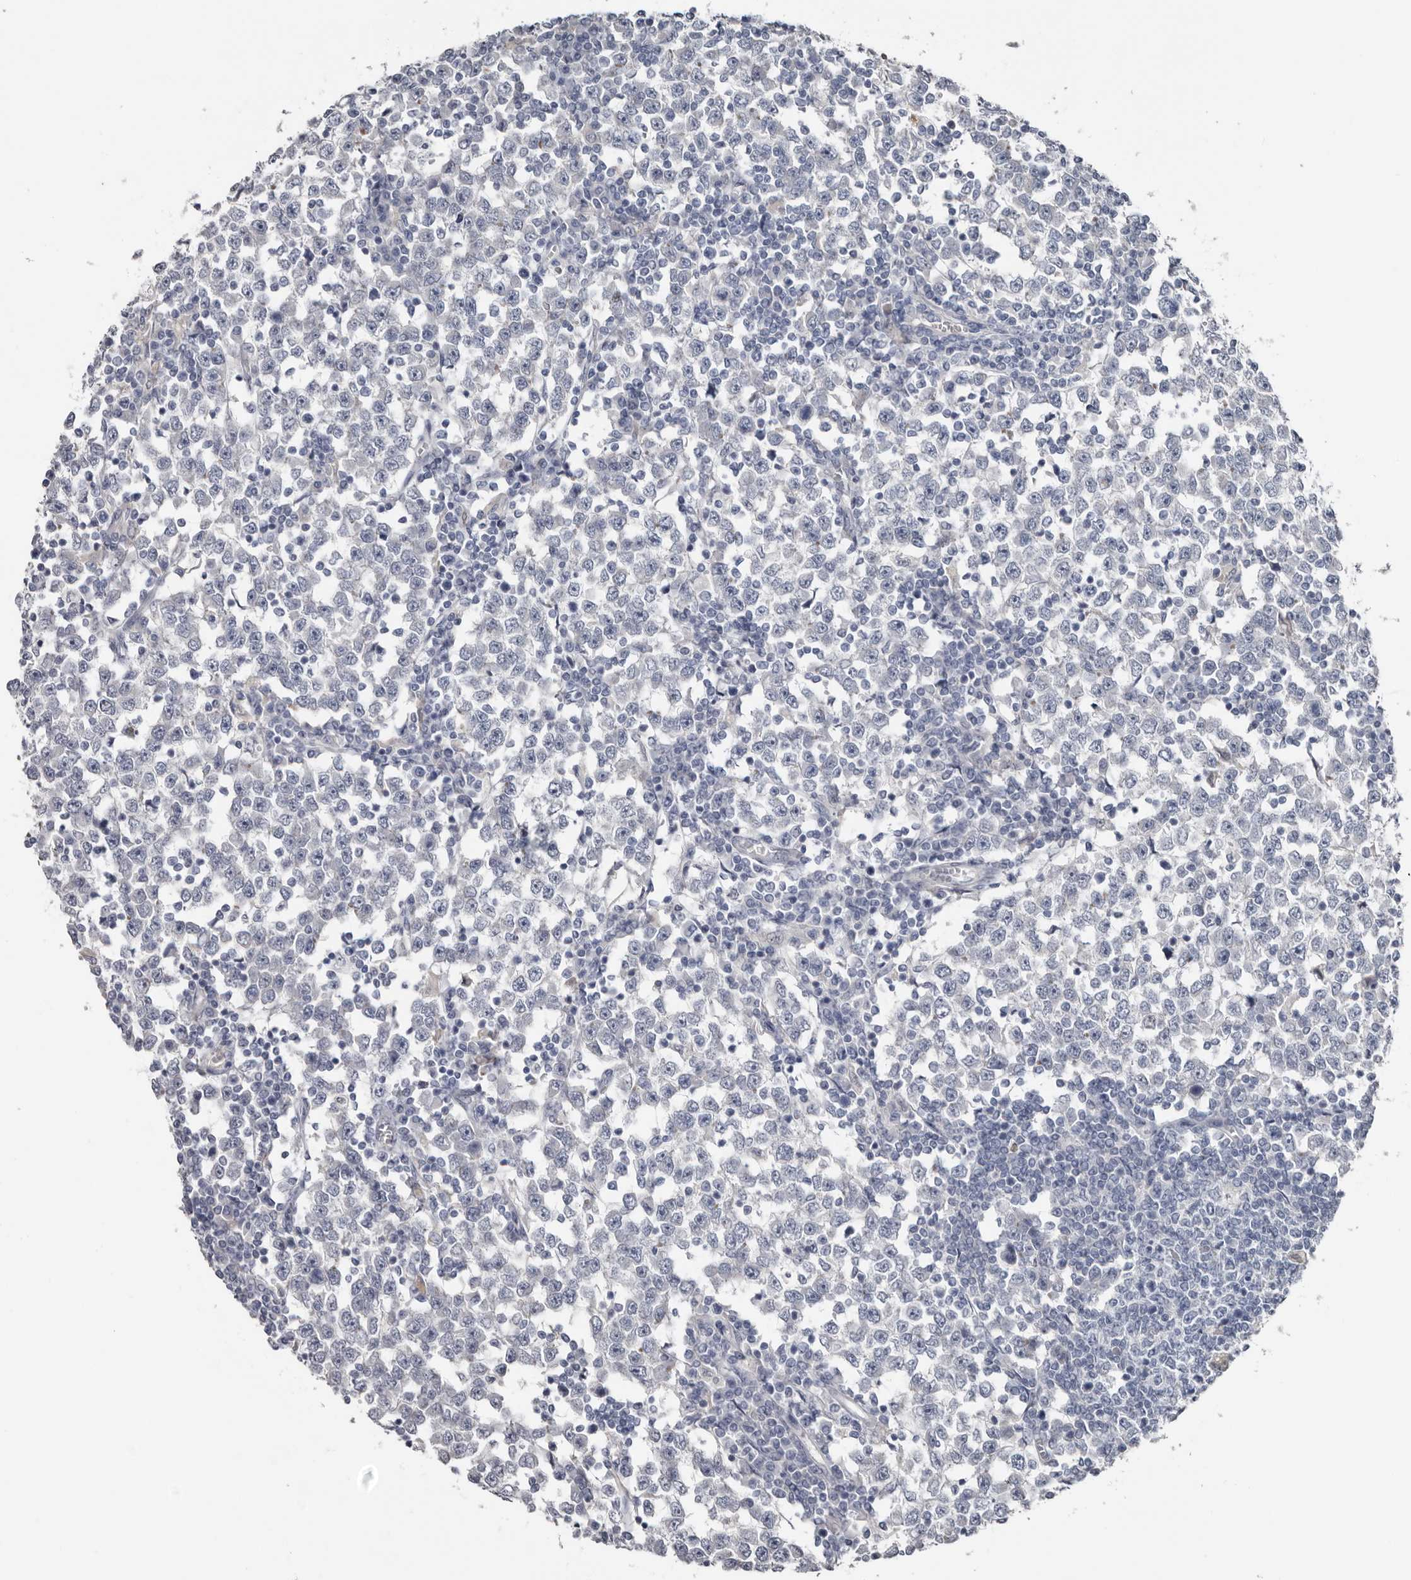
{"staining": {"intensity": "negative", "quantity": "none", "location": "none"}, "tissue": "testis cancer", "cell_type": "Tumor cells", "image_type": "cancer", "snomed": [{"axis": "morphology", "description": "Seminoma, NOS"}, {"axis": "topography", "description": "Testis"}], "caption": "Photomicrograph shows no significant protein staining in tumor cells of testis cancer (seminoma).", "gene": "FABP7", "patient": {"sex": "male", "age": 65}}